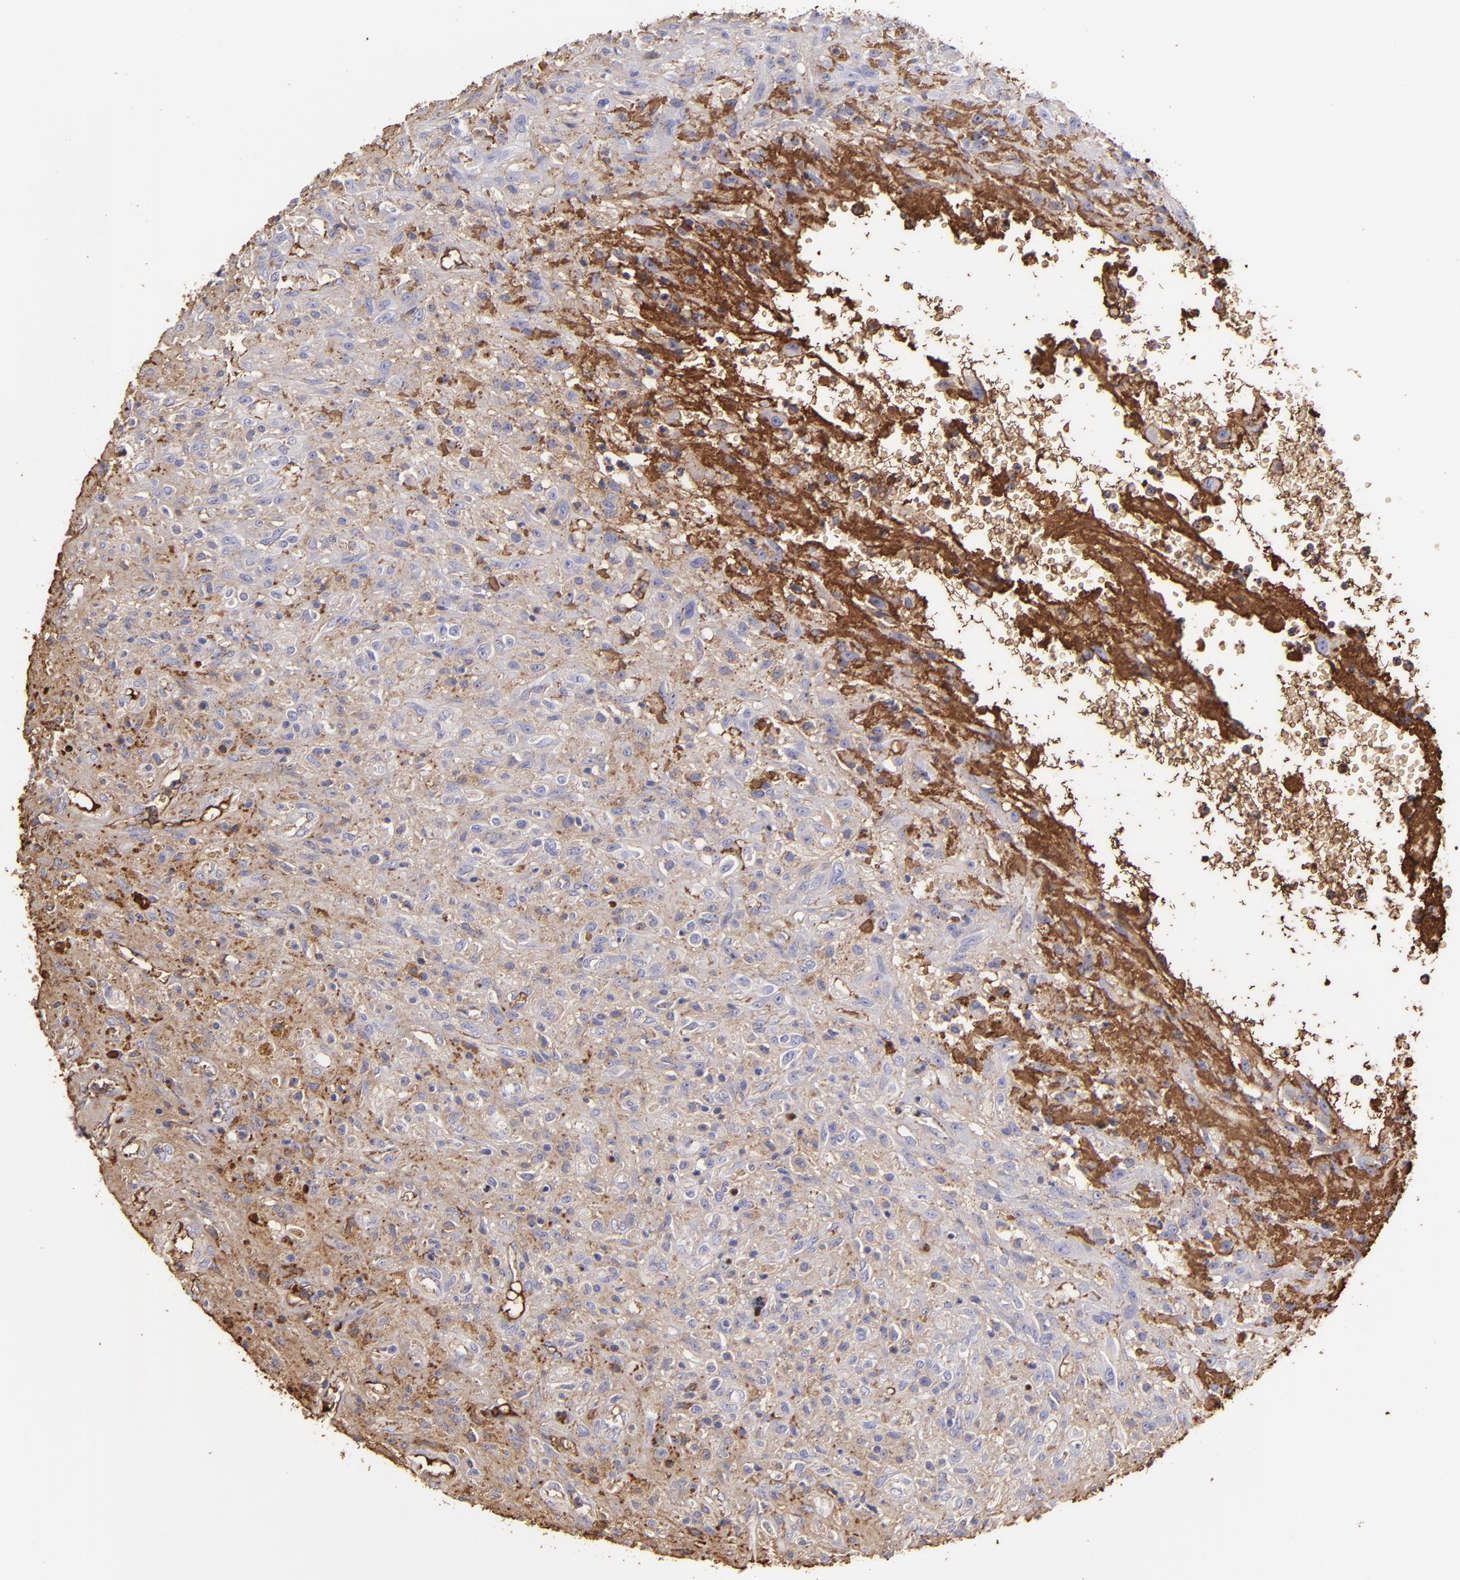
{"staining": {"intensity": "negative", "quantity": "none", "location": "none"}, "tissue": "glioma", "cell_type": "Tumor cells", "image_type": "cancer", "snomed": [{"axis": "morphology", "description": "Glioma, malignant, High grade"}, {"axis": "topography", "description": "Brain"}], "caption": "DAB immunohistochemical staining of human glioma reveals no significant staining in tumor cells.", "gene": "FGB", "patient": {"sex": "male", "age": 66}}